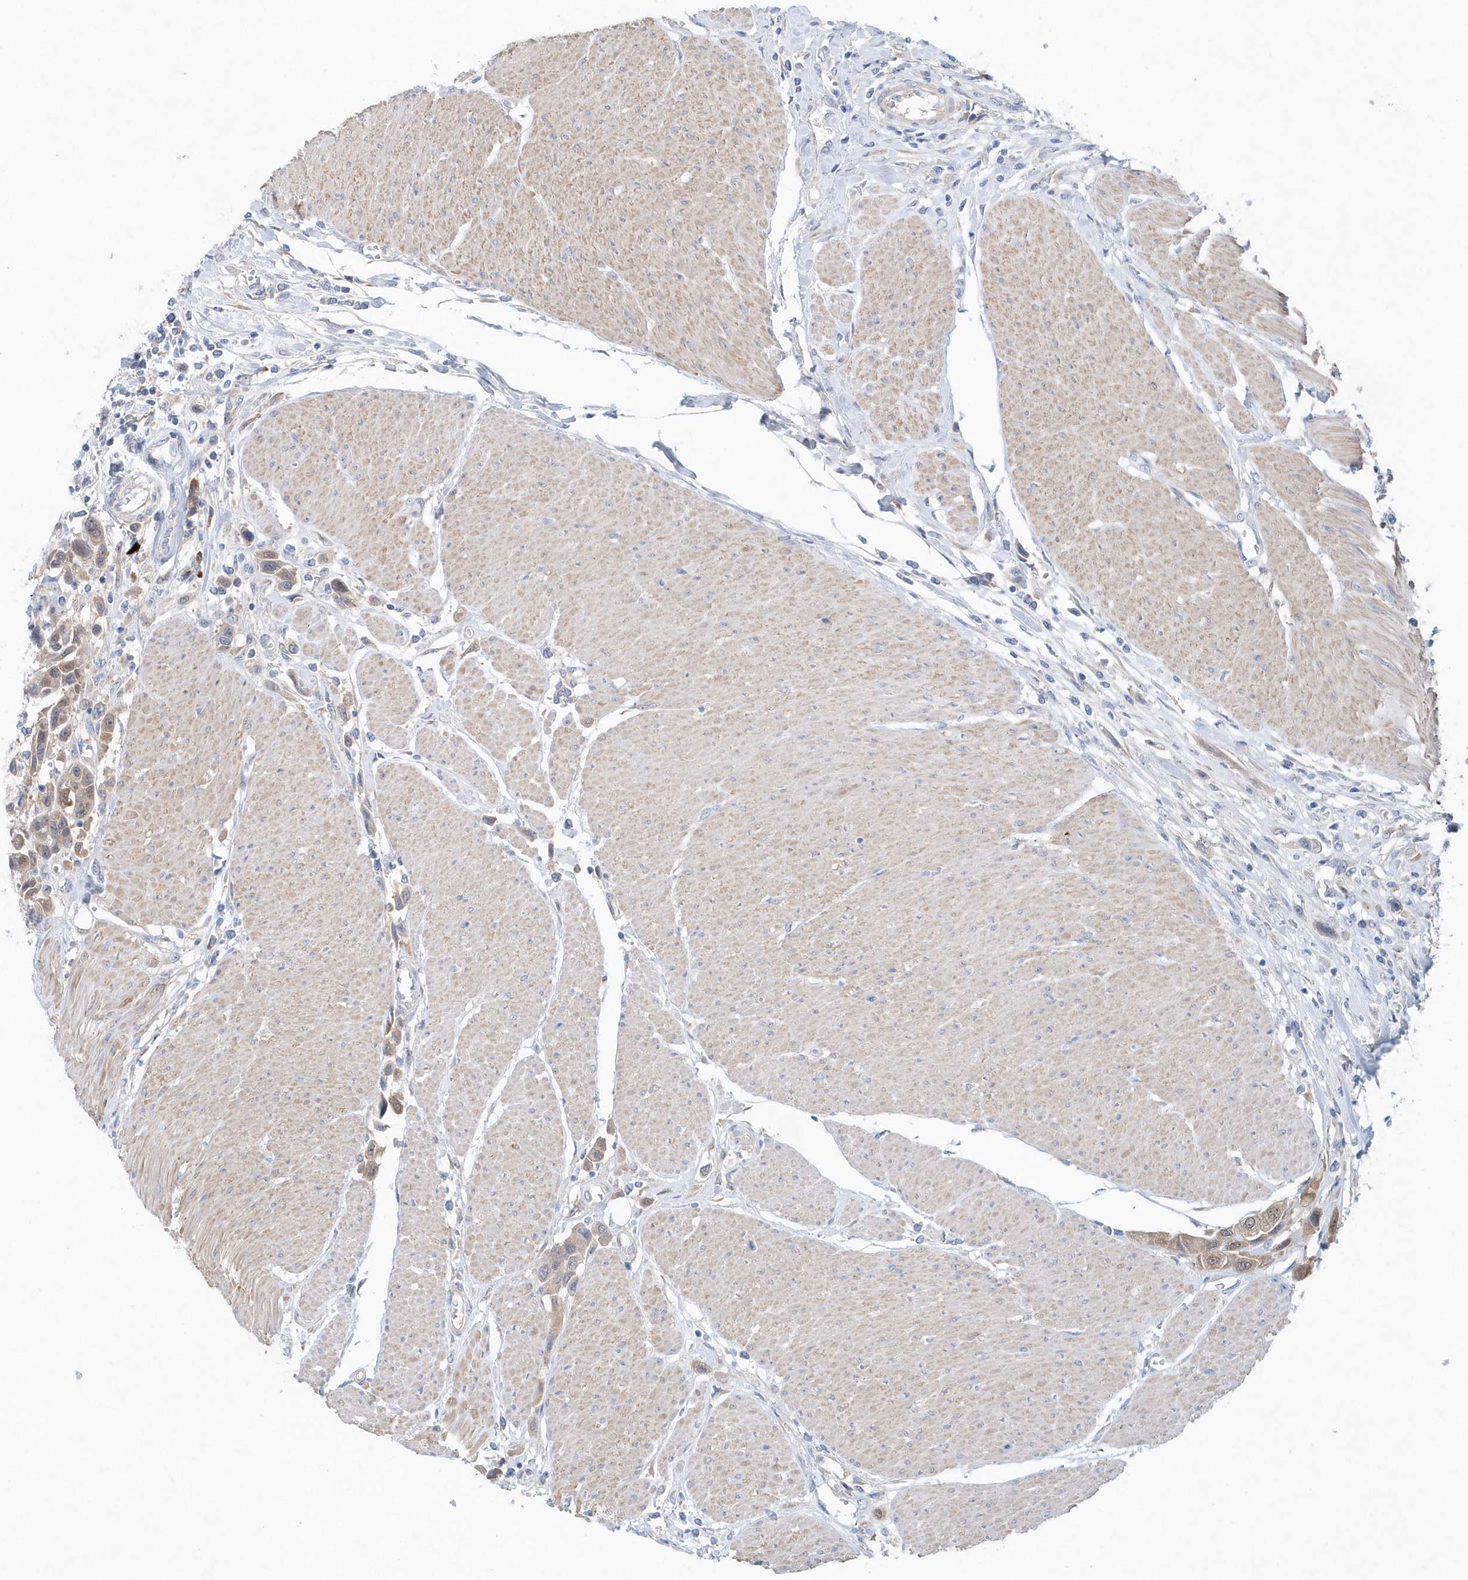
{"staining": {"intensity": "weak", "quantity": "25%-75%", "location": "cytoplasmic/membranous"}, "tissue": "urothelial cancer", "cell_type": "Tumor cells", "image_type": "cancer", "snomed": [{"axis": "morphology", "description": "Urothelial carcinoma, High grade"}, {"axis": "topography", "description": "Urinary bladder"}], "caption": "High-grade urothelial carcinoma was stained to show a protein in brown. There is low levels of weak cytoplasmic/membranous staining in approximately 25%-75% of tumor cells.", "gene": "PFN2", "patient": {"sex": "male", "age": 50}}